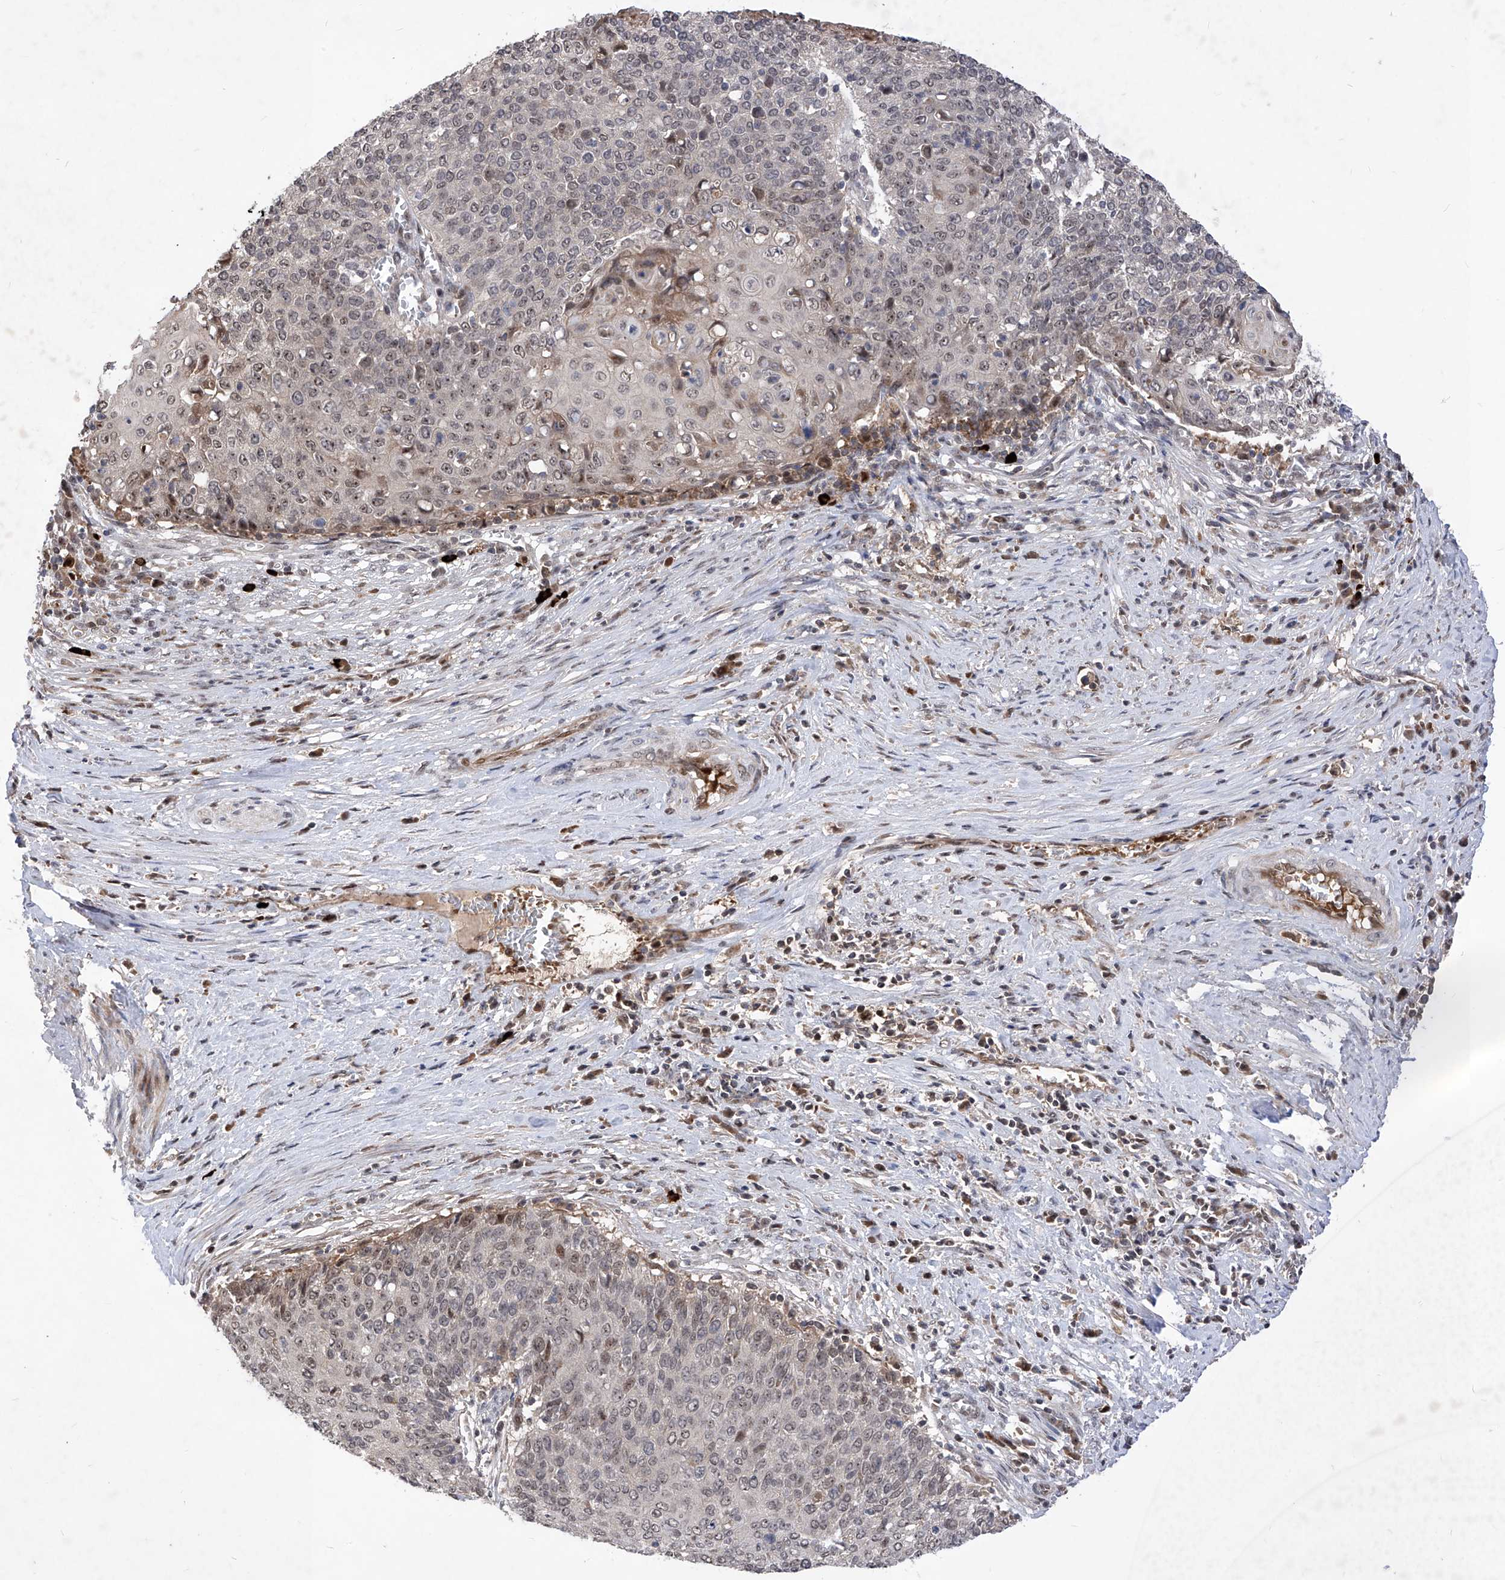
{"staining": {"intensity": "weak", "quantity": "25%-75%", "location": "nuclear"}, "tissue": "cervical cancer", "cell_type": "Tumor cells", "image_type": "cancer", "snomed": [{"axis": "morphology", "description": "Squamous cell carcinoma, NOS"}, {"axis": "topography", "description": "Cervix"}], "caption": "Protein expression analysis of human cervical cancer (squamous cell carcinoma) reveals weak nuclear expression in approximately 25%-75% of tumor cells.", "gene": "LGR4", "patient": {"sex": "female", "age": 39}}